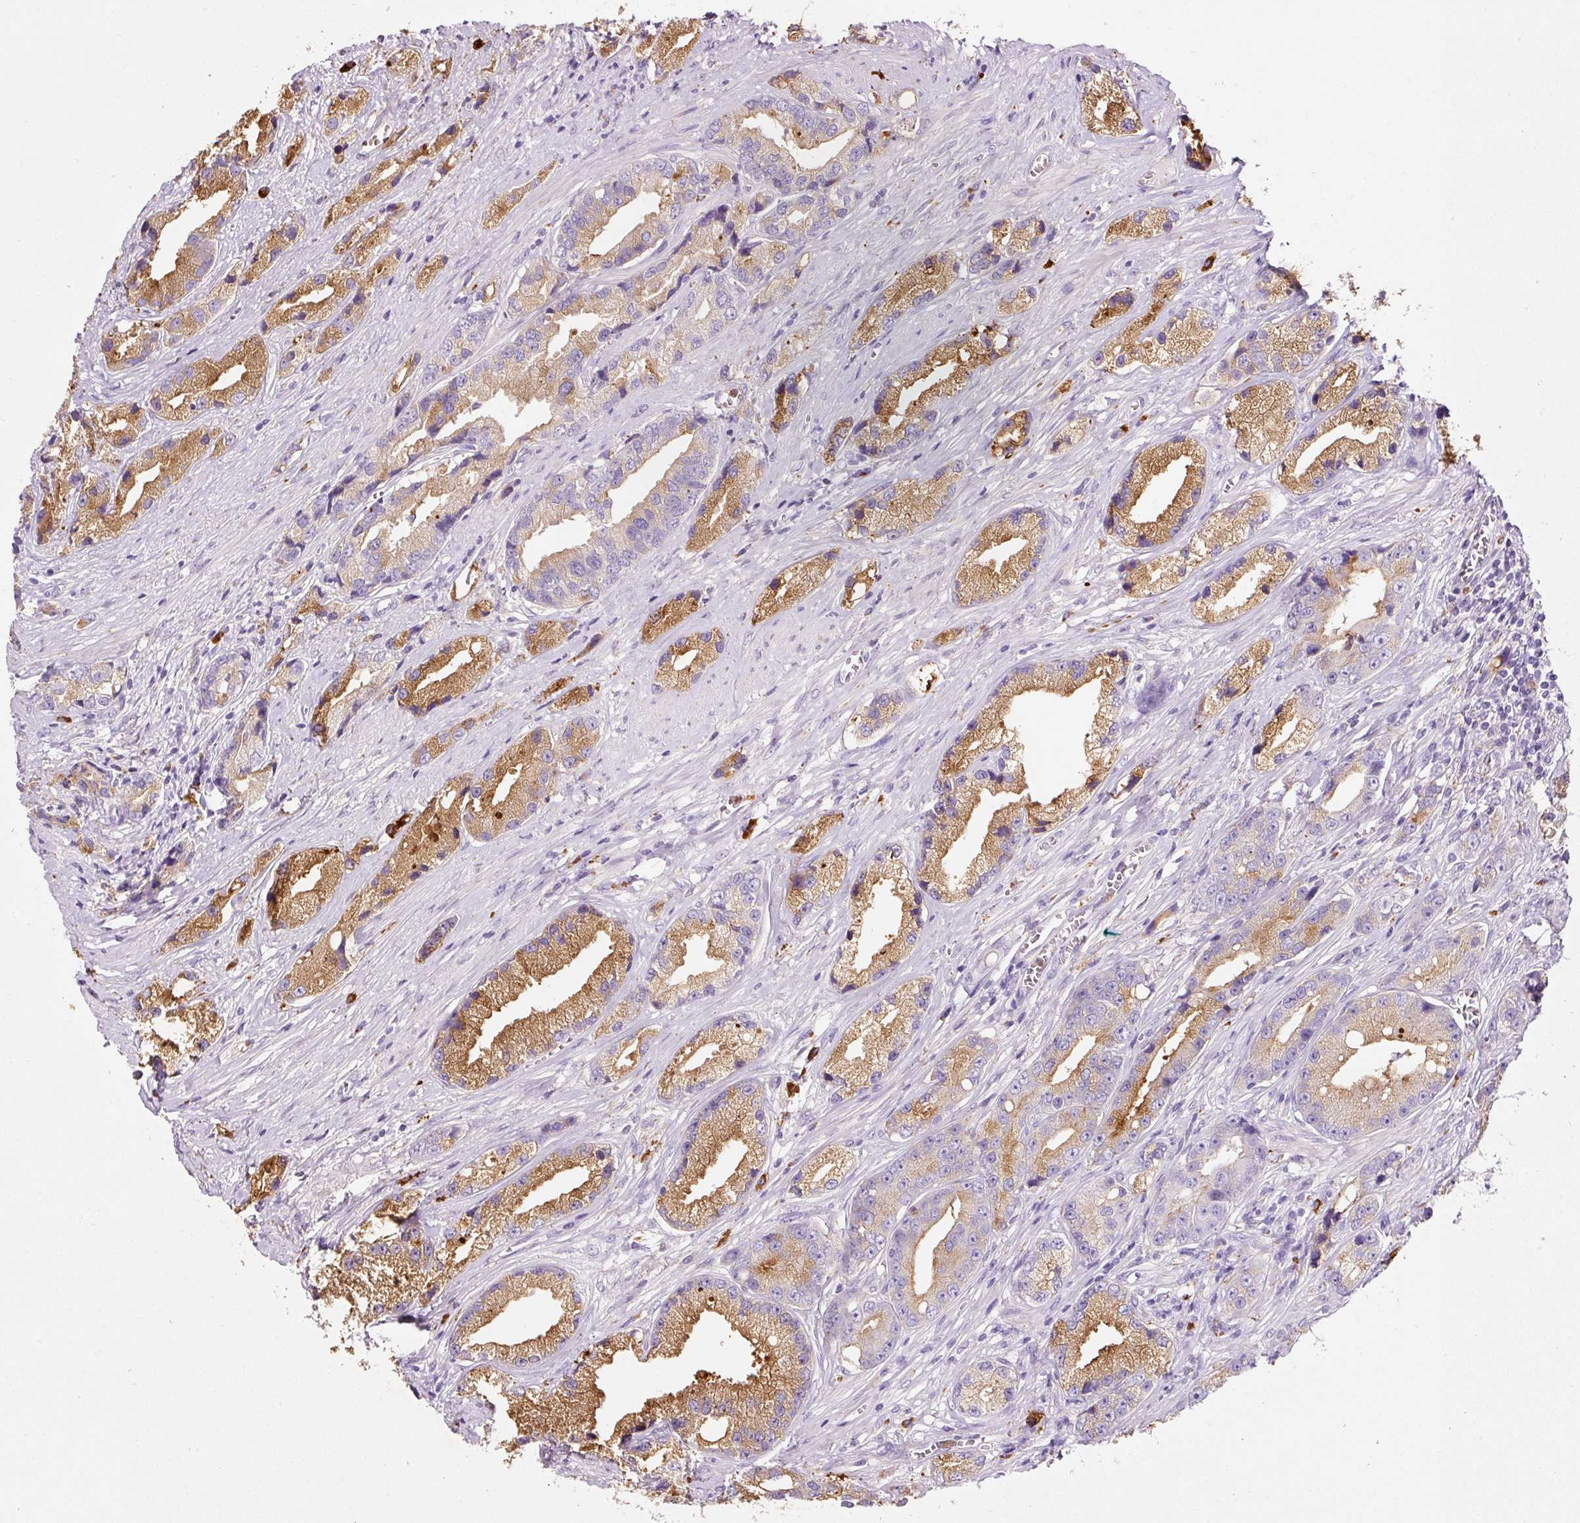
{"staining": {"intensity": "moderate", "quantity": ">75%", "location": "cytoplasmic/membranous"}, "tissue": "prostate cancer", "cell_type": "Tumor cells", "image_type": "cancer", "snomed": [{"axis": "morphology", "description": "Adenocarcinoma, High grade"}, {"axis": "topography", "description": "Prostate"}], "caption": "An image of human prostate cancer stained for a protein demonstrates moderate cytoplasmic/membranous brown staining in tumor cells.", "gene": "TMC8", "patient": {"sex": "male", "age": 74}}